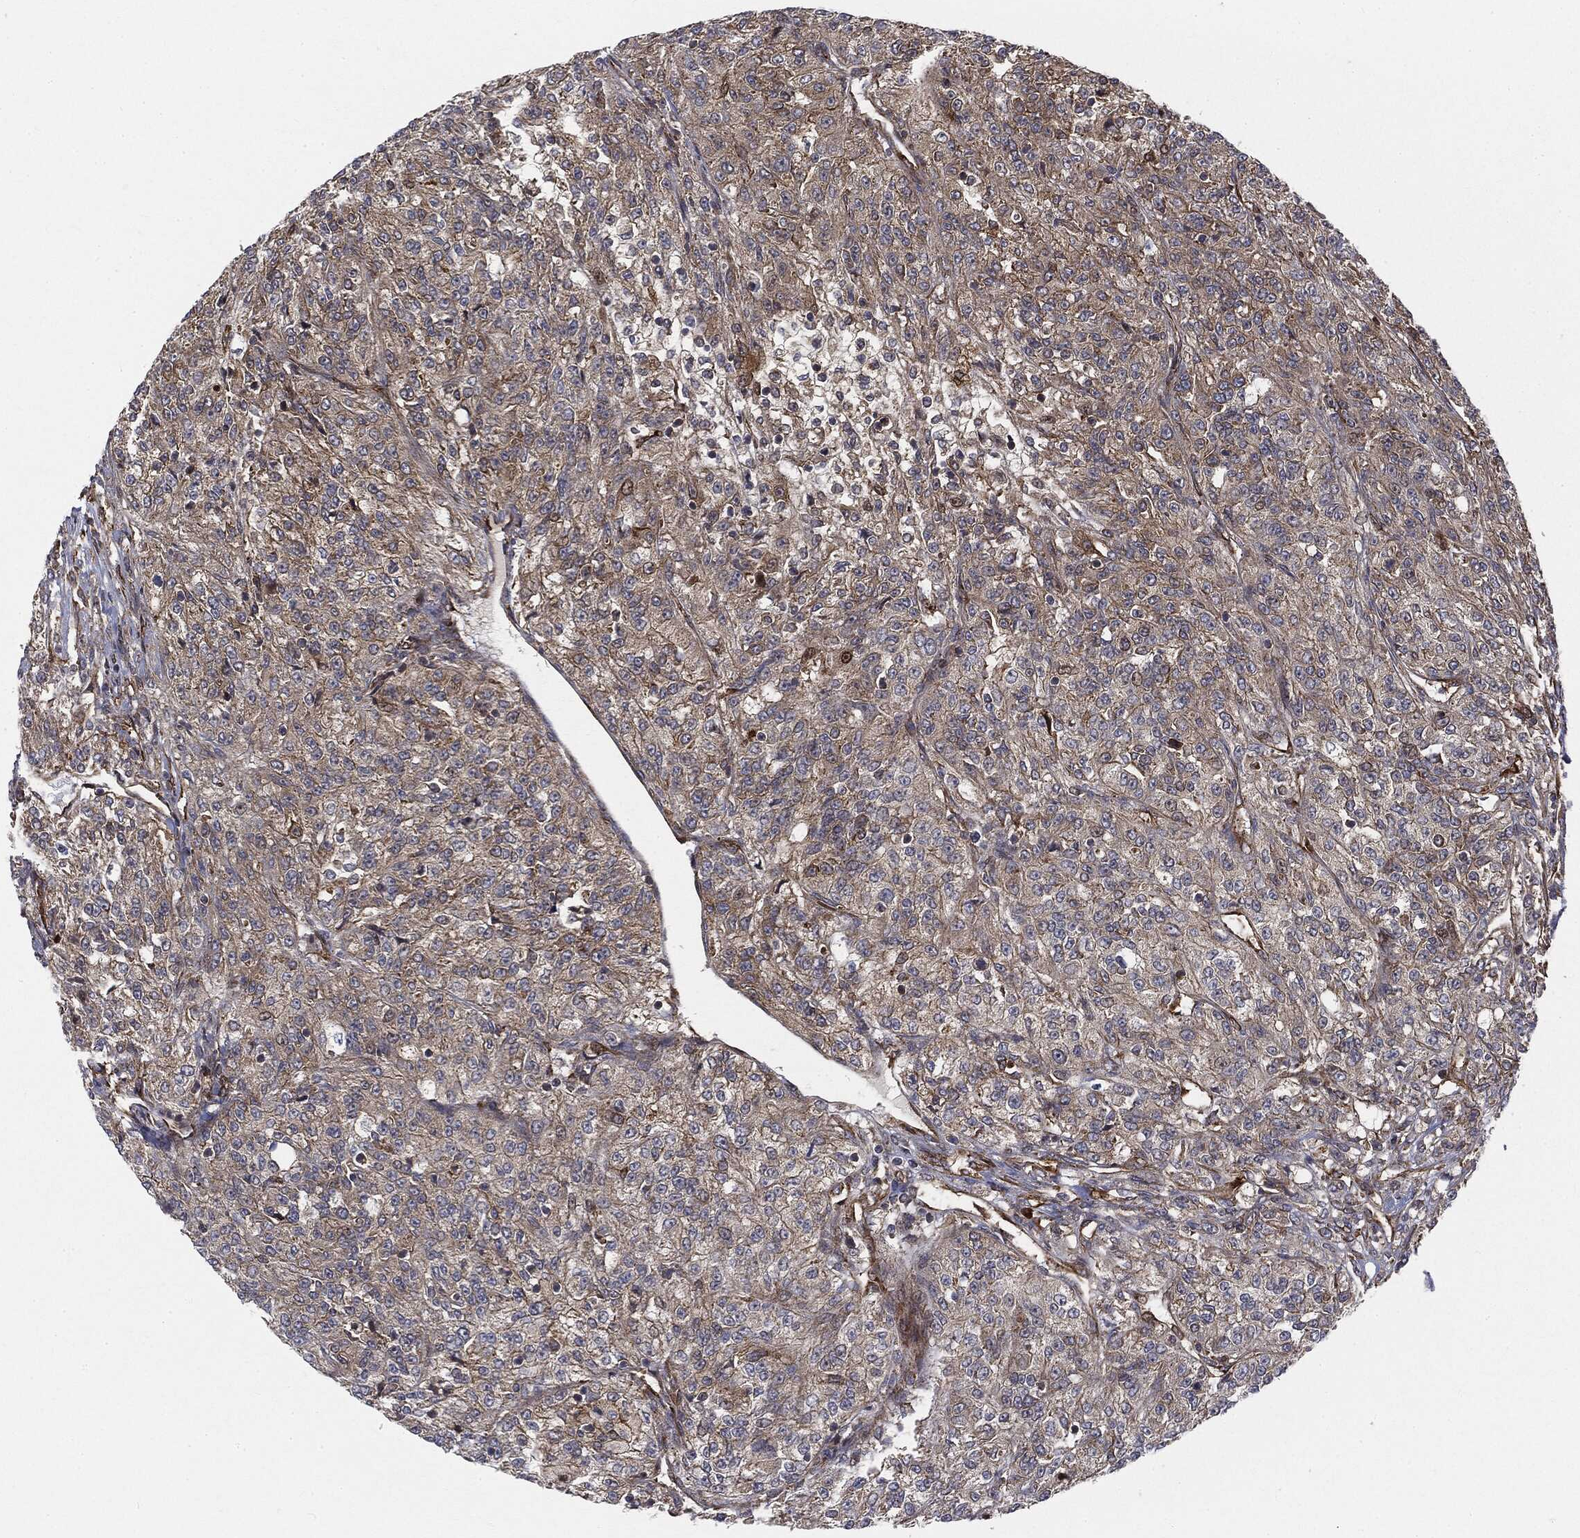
{"staining": {"intensity": "moderate", "quantity": "25%-75%", "location": "cytoplasmic/membranous"}, "tissue": "renal cancer", "cell_type": "Tumor cells", "image_type": "cancer", "snomed": [{"axis": "morphology", "description": "Adenocarcinoma, NOS"}, {"axis": "topography", "description": "Kidney"}], "caption": "Renal cancer was stained to show a protein in brown. There is medium levels of moderate cytoplasmic/membranous positivity in approximately 25%-75% of tumor cells.", "gene": "CYLD", "patient": {"sex": "female", "age": 63}}